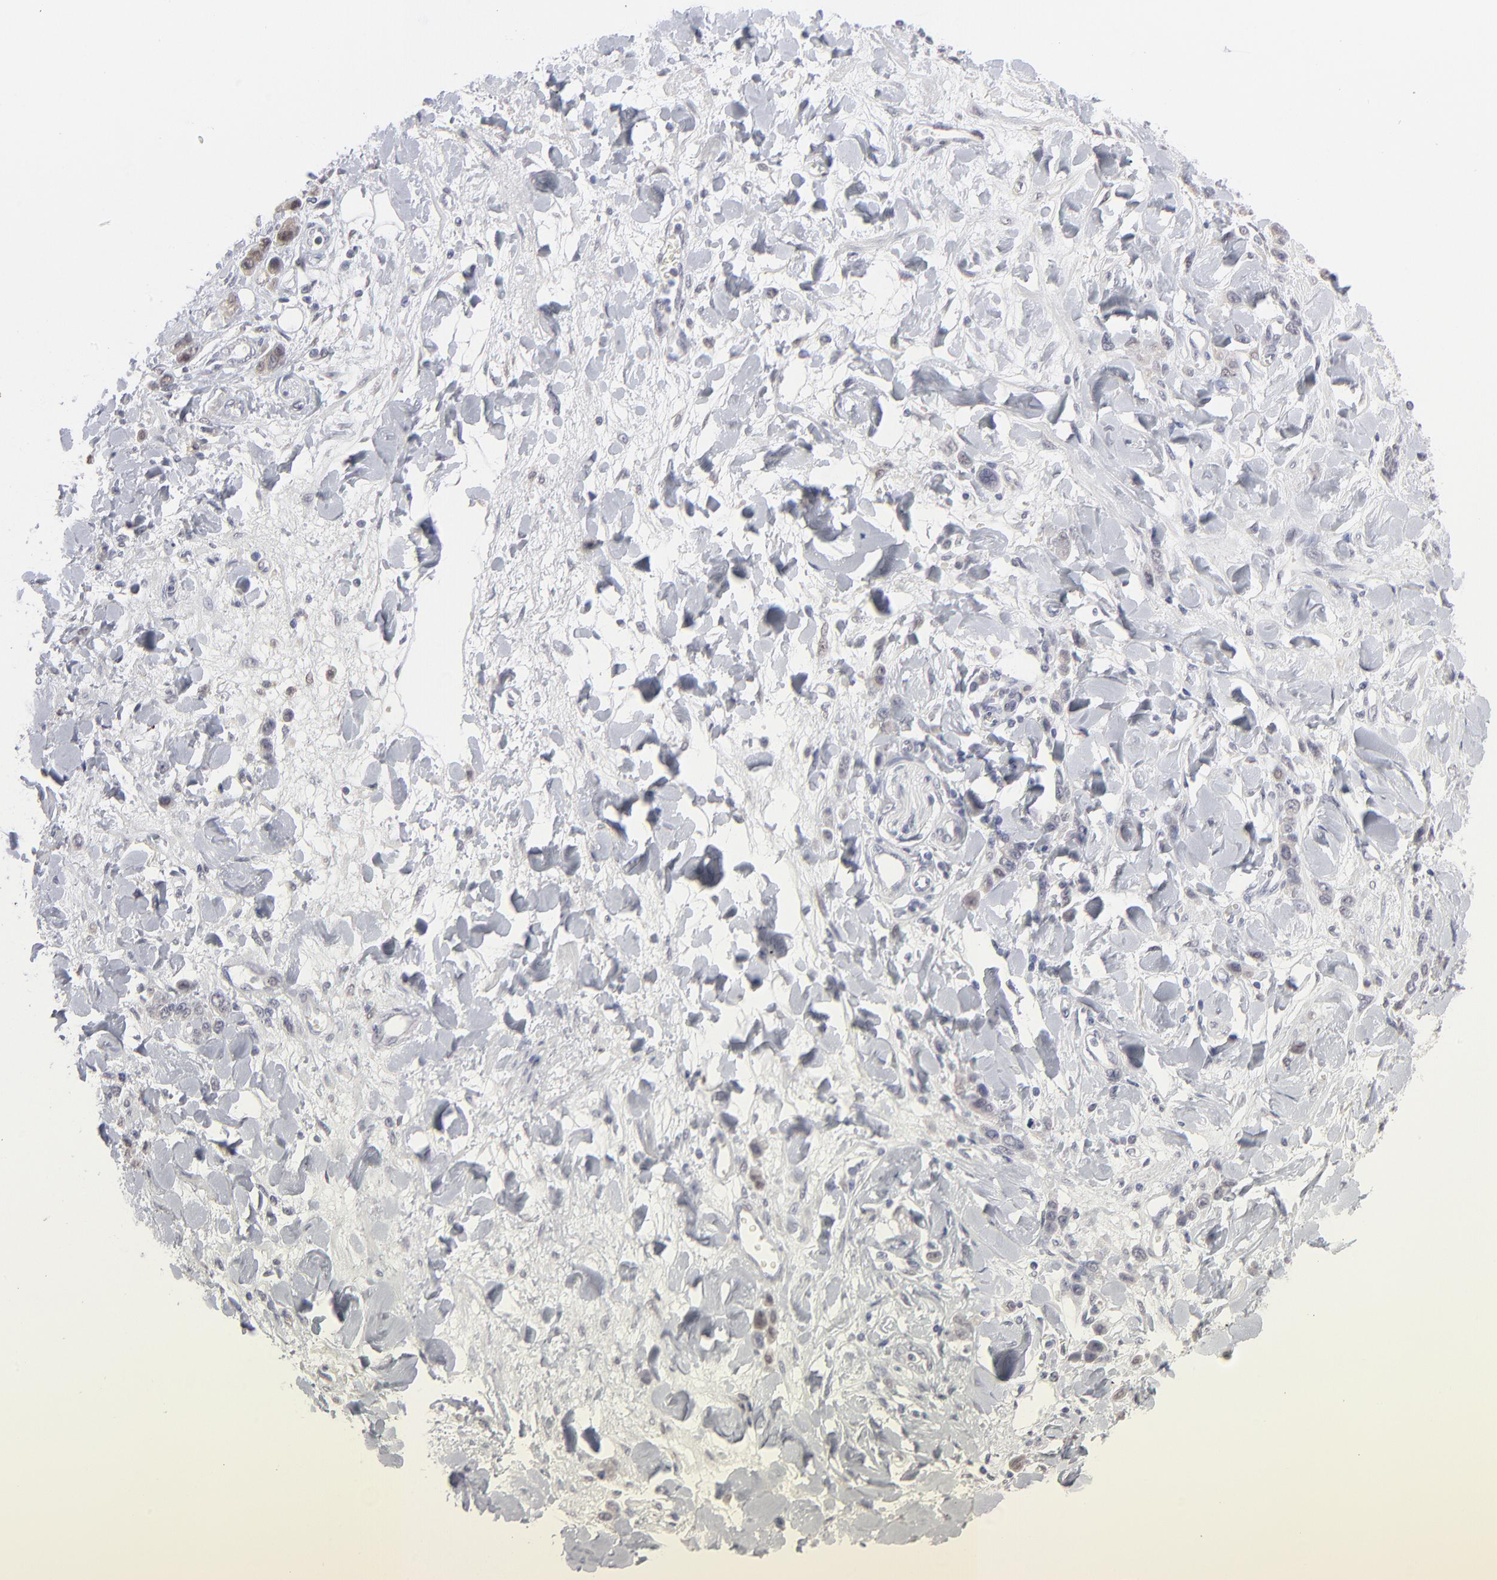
{"staining": {"intensity": "negative", "quantity": "none", "location": "none"}, "tissue": "stomach cancer", "cell_type": "Tumor cells", "image_type": "cancer", "snomed": [{"axis": "morphology", "description": "Normal tissue, NOS"}, {"axis": "morphology", "description": "Adenocarcinoma, NOS"}, {"axis": "topography", "description": "Stomach"}], "caption": "This is a photomicrograph of IHC staining of stomach cancer, which shows no staining in tumor cells. Nuclei are stained in blue.", "gene": "RBM3", "patient": {"sex": "male", "age": 82}}